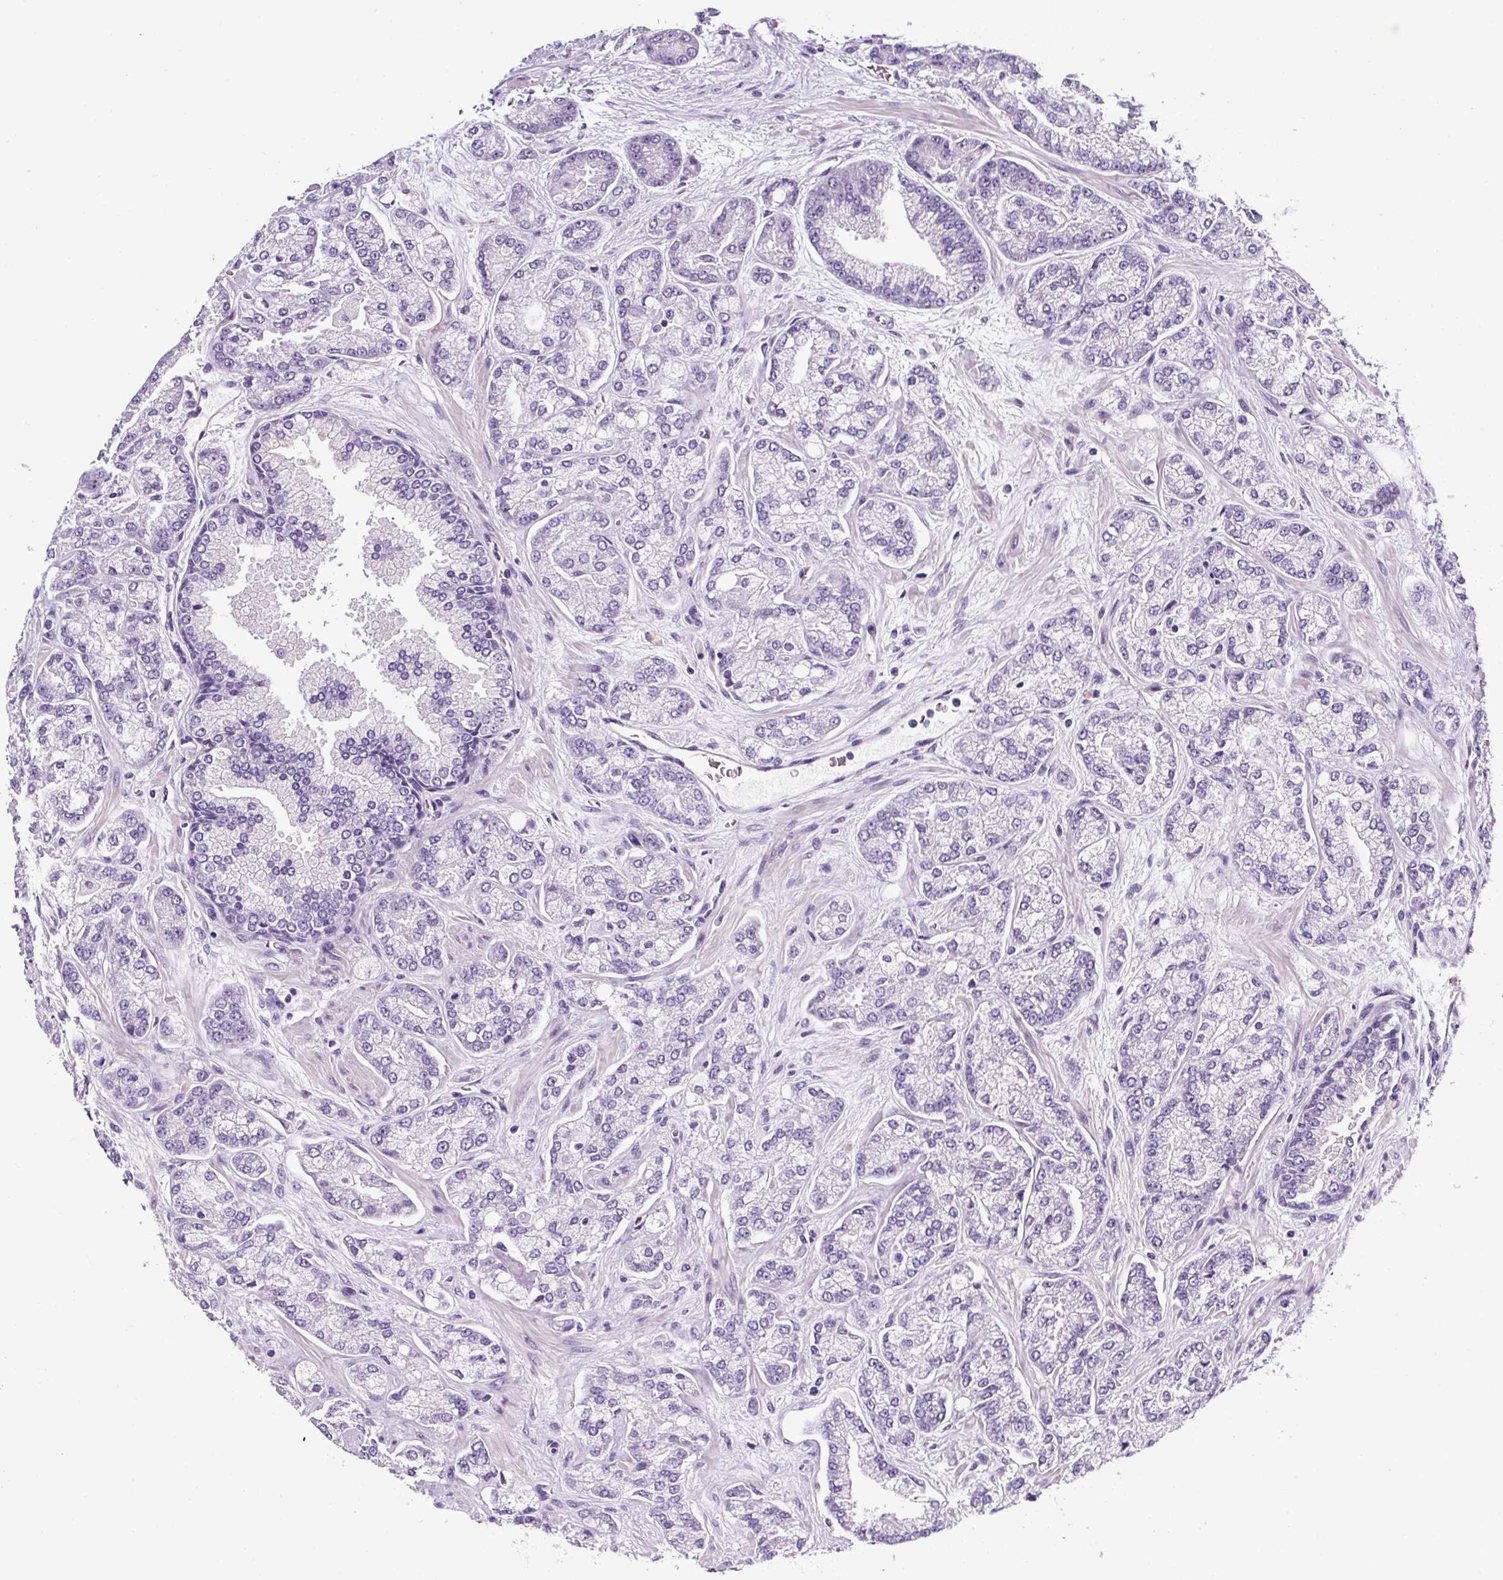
{"staining": {"intensity": "negative", "quantity": "none", "location": "none"}, "tissue": "prostate cancer", "cell_type": "Tumor cells", "image_type": "cancer", "snomed": [{"axis": "morphology", "description": "Adenocarcinoma, High grade"}, {"axis": "topography", "description": "Prostate"}], "caption": "This is a image of immunohistochemistry (IHC) staining of prostate cancer (high-grade adenocarcinoma), which shows no staining in tumor cells. Brightfield microscopy of immunohistochemistry stained with DAB (3,3'-diaminobenzidine) (brown) and hematoxylin (blue), captured at high magnification.", "gene": "OR14A2", "patient": {"sex": "male", "age": 68}}